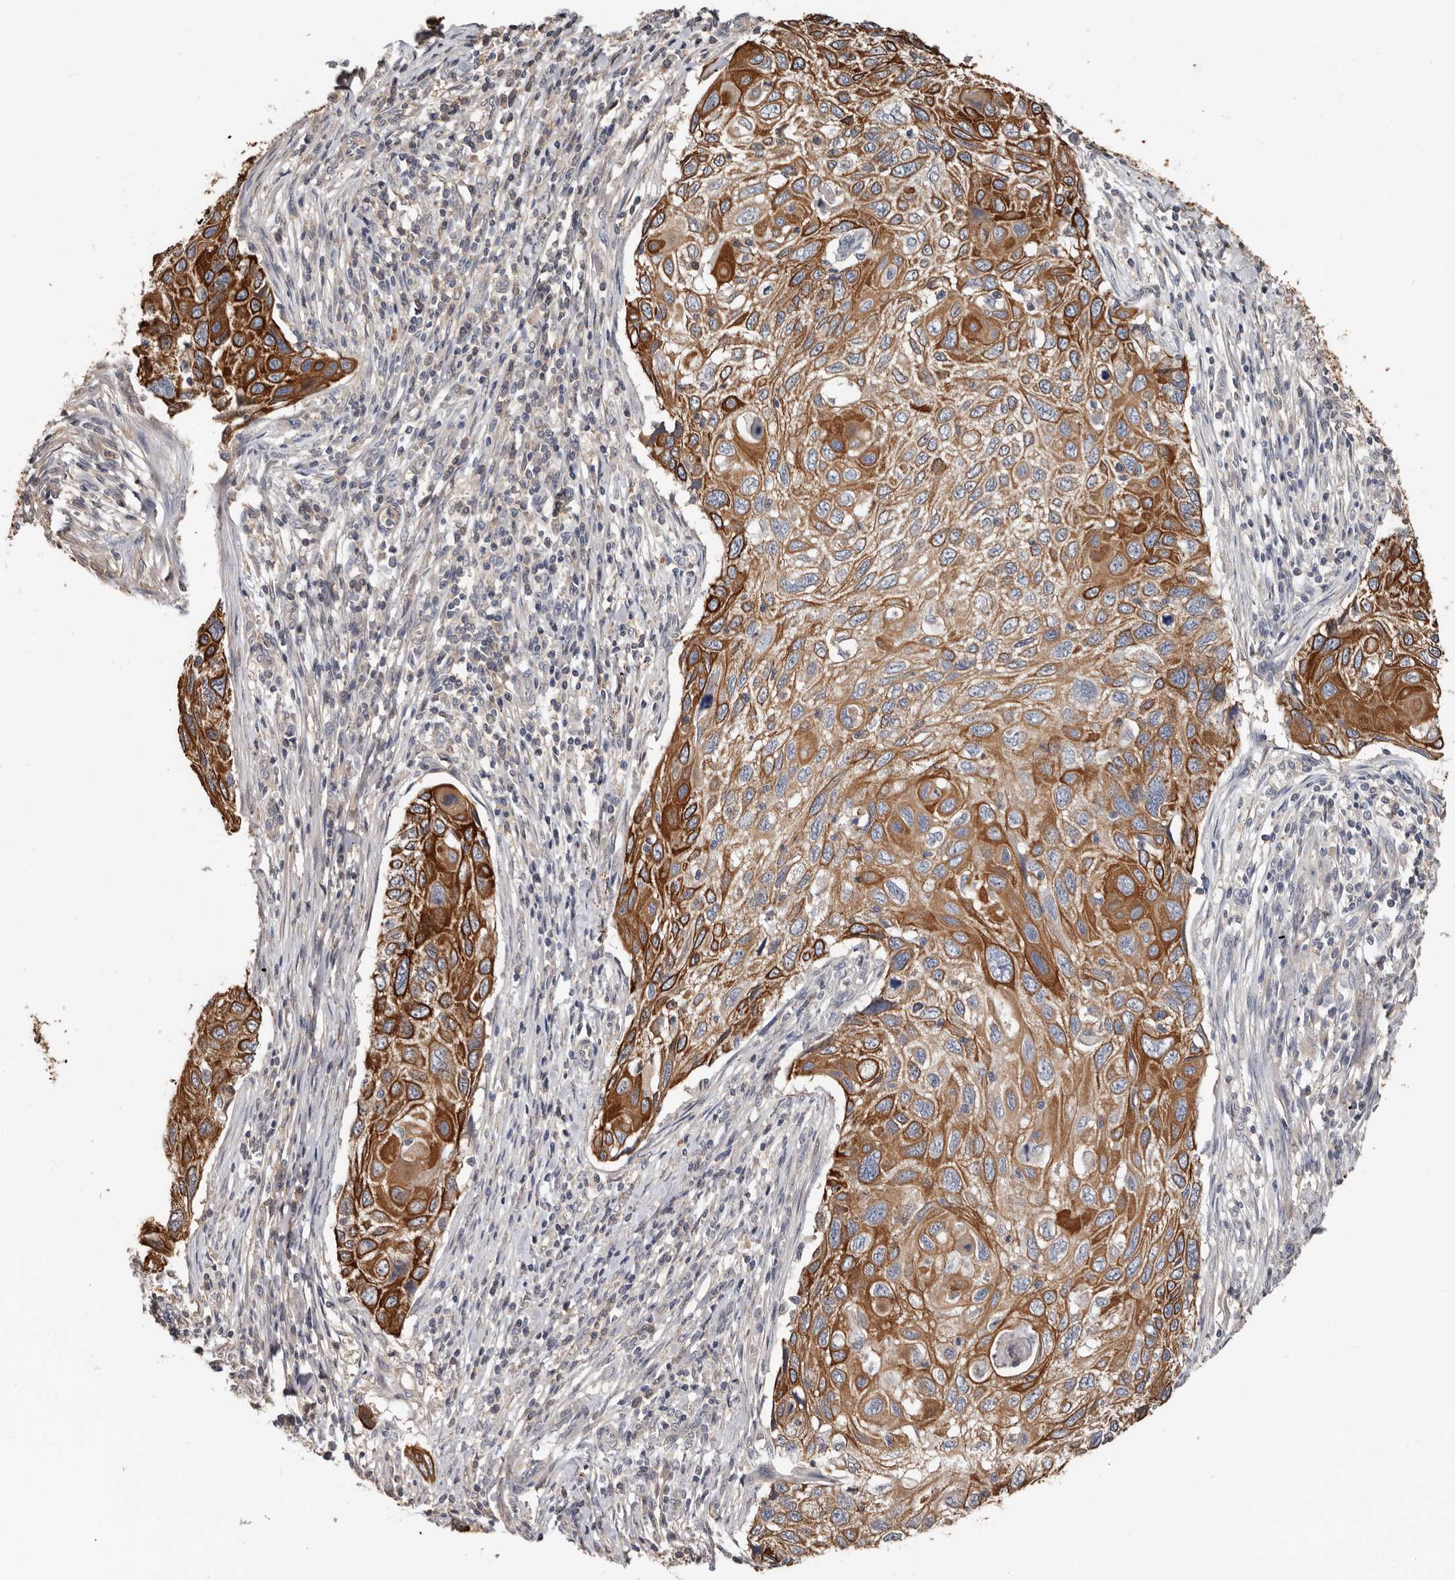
{"staining": {"intensity": "strong", "quantity": ">75%", "location": "cytoplasmic/membranous"}, "tissue": "cervical cancer", "cell_type": "Tumor cells", "image_type": "cancer", "snomed": [{"axis": "morphology", "description": "Squamous cell carcinoma, NOS"}, {"axis": "topography", "description": "Cervix"}], "caption": "Protein positivity by immunohistochemistry (IHC) exhibits strong cytoplasmic/membranous positivity in approximately >75% of tumor cells in cervical squamous cell carcinoma. (Stains: DAB (3,3'-diaminobenzidine) in brown, nuclei in blue, Microscopy: brightfield microscopy at high magnification).", "gene": "MRPL18", "patient": {"sex": "female", "age": 70}}